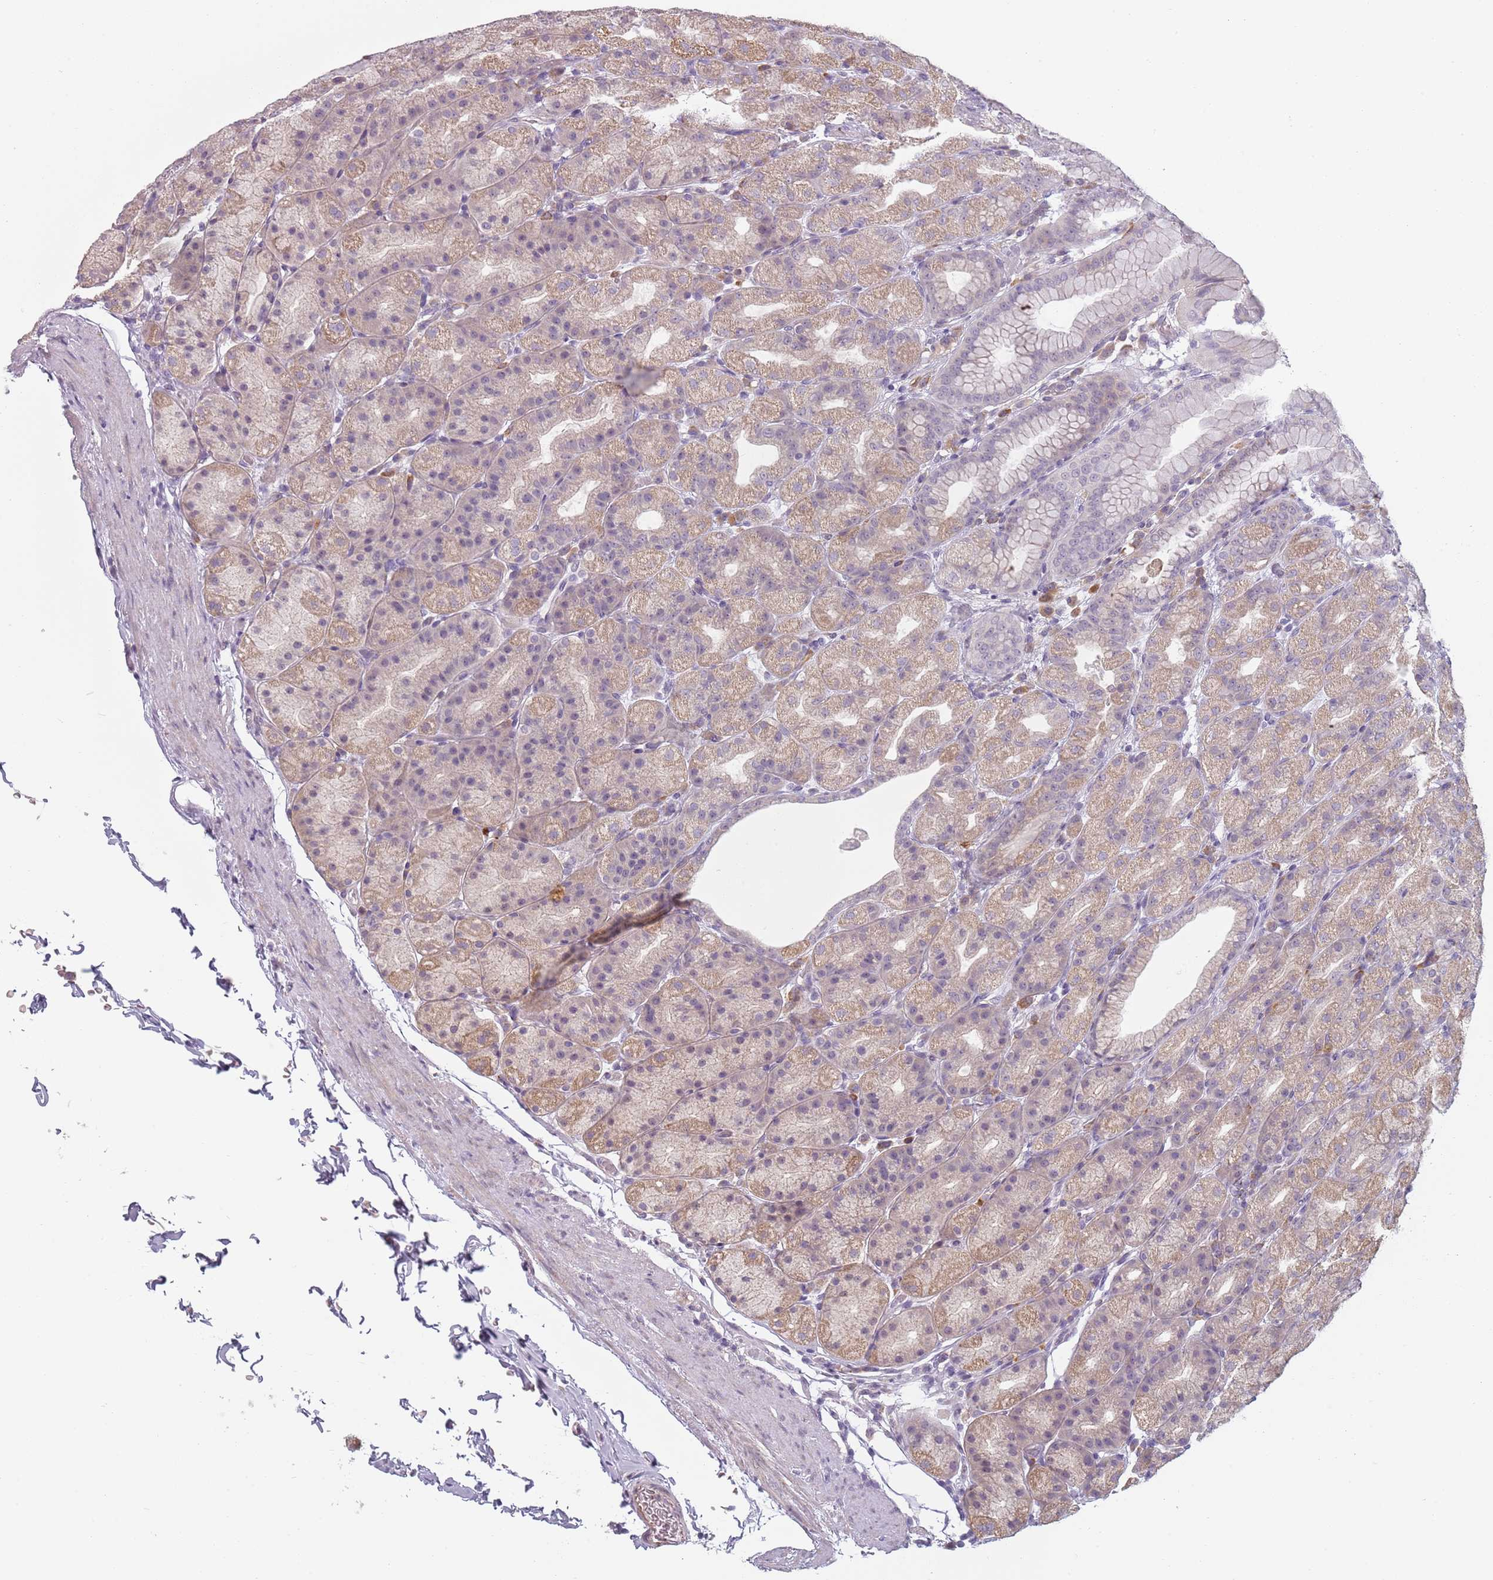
{"staining": {"intensity": "weak", "quantity": ">75%", "location": "cytoplasmic/membranous,nuclear"}, "tissue": "stomach", "cell_type": "Glandular cells", "image_type": "normal", "snomed": [{"axis": "morphology", "description": "Normal tissue, NOS"}, {"axis": "topography", "description": "Stomach, upper"}, {"axis": "topography", "description": "Stomach"}], "caption": "IHC histopathology image of unremarkable human stomach stained for a protein (brown), which displays low levels of weak cytoplasmic/membranous,nuclear expression in about >75% of glandular cells.", "gene": "CC2D2B", "patient": {"sex": "male", "age": 68}}